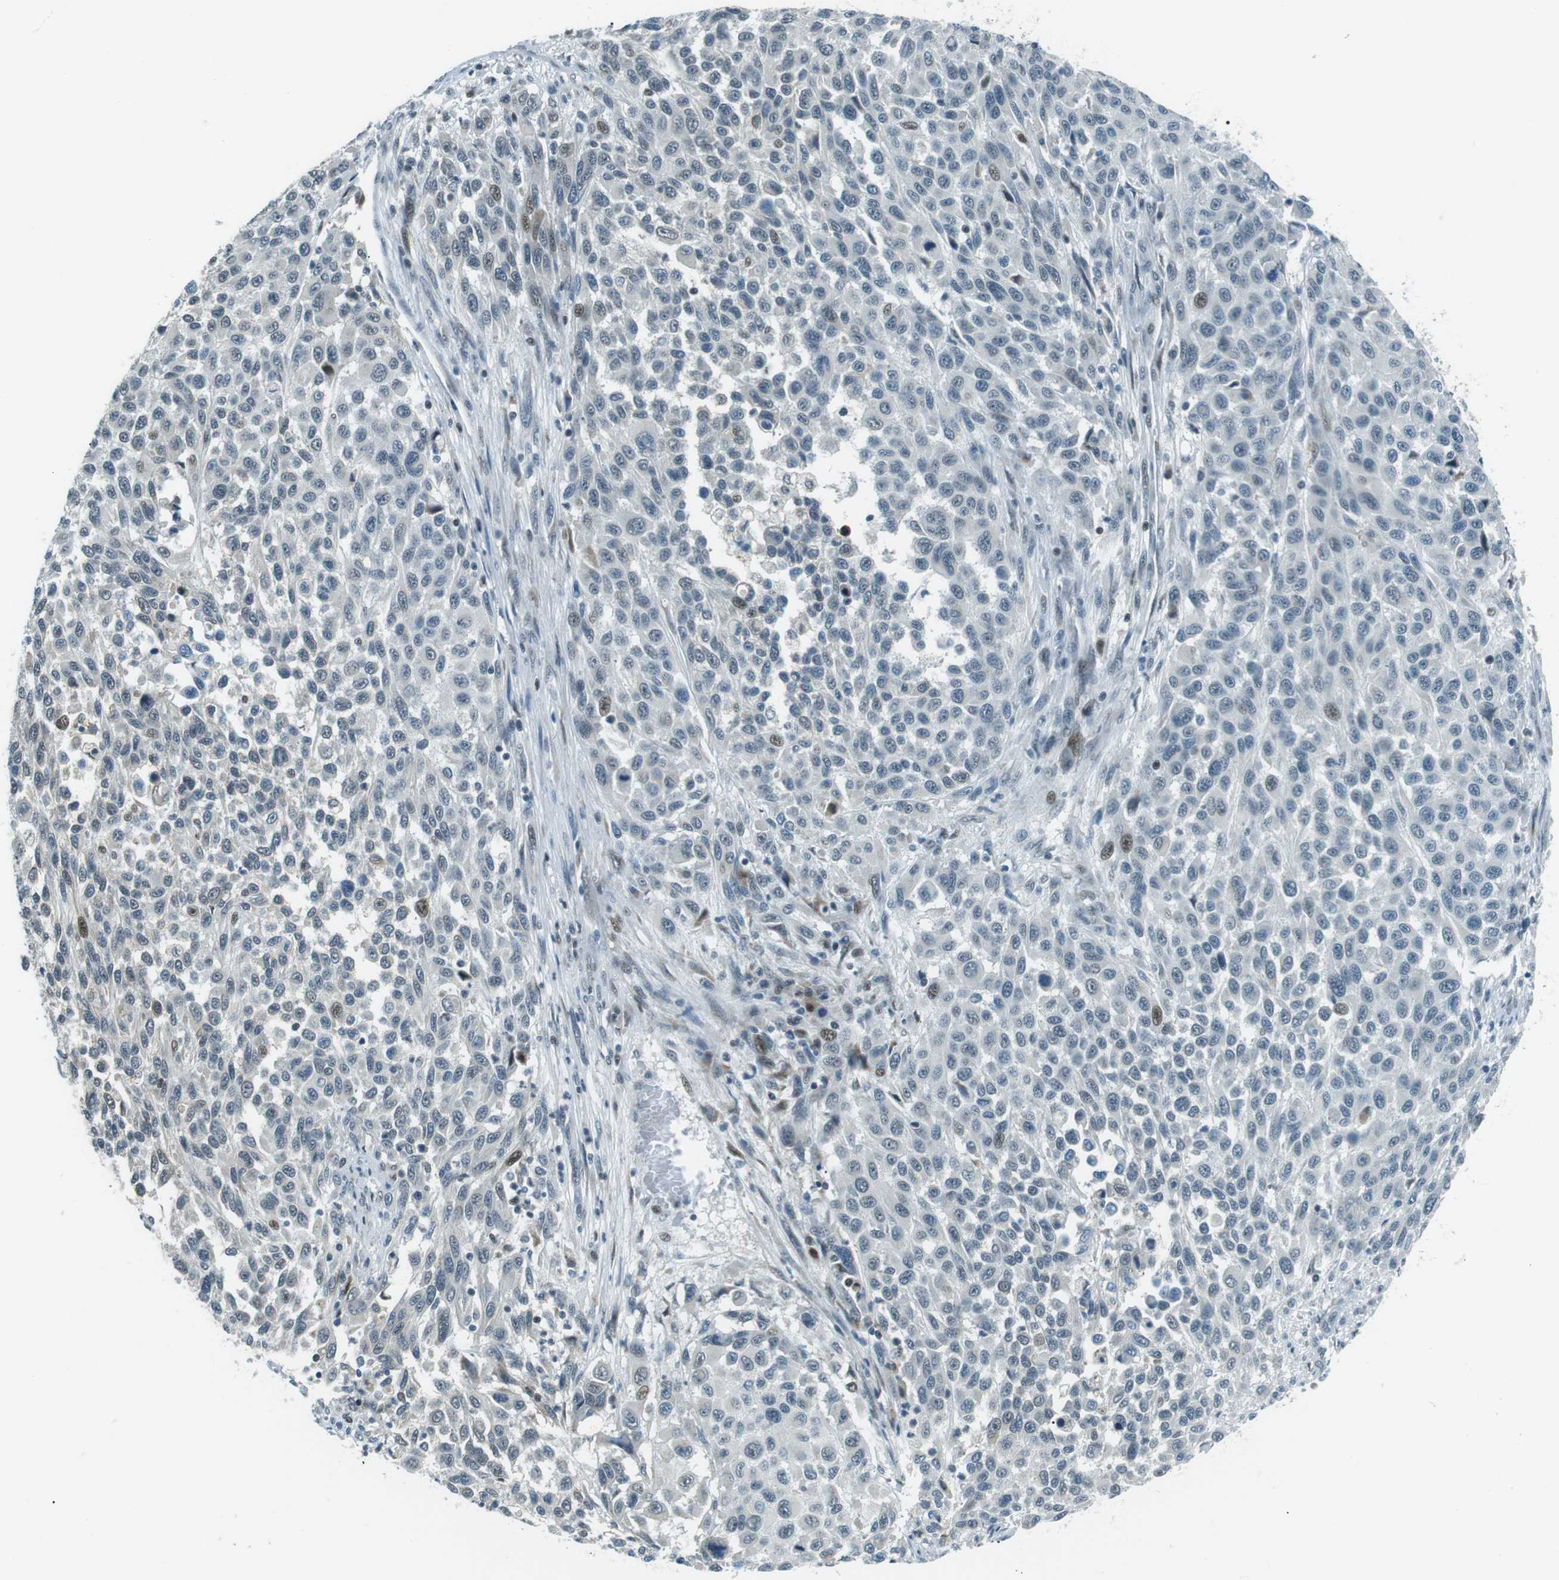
{"staining": {"intensity": "moderate", "quantity": "<25%", "location": "nuclear"}, "tissue": "melanoma", "cell_type": "Tumor cells", "image_type": "cancer", "snomed": [{"axis": "morphology", "description": "Malignant melanoma, Metastatic site"}, {"axis": "topography", "description": "Lymph node"}], "caption": "IHC image of neoplastic tissue: human malignant melanoma (metastatic site) stained using IHC shows low levels of moderate protein expression localized specifically in the nuclear of tumor cells, appearing as a nuclear brown color.", "gene": "PJA1", "patient": {"sex": "male", "age": 61}}